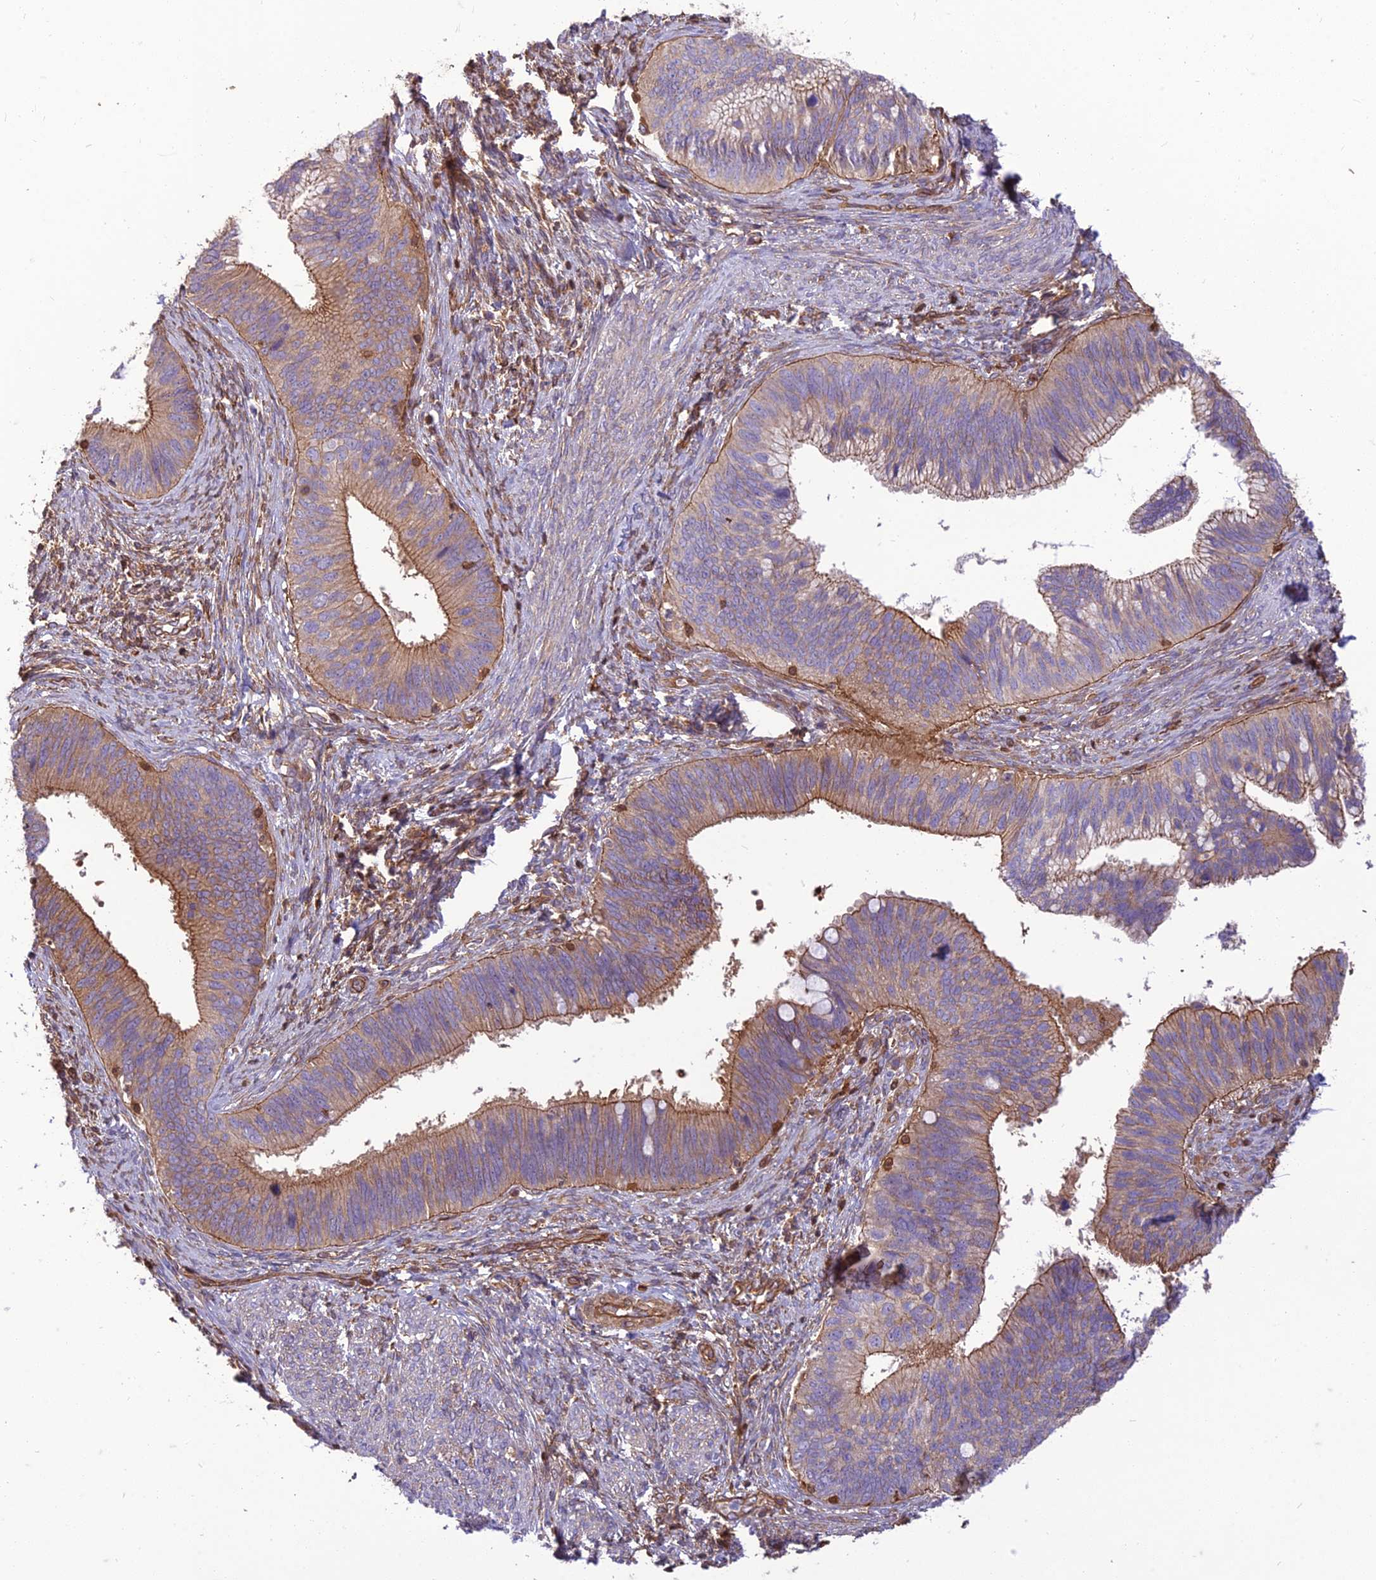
{"staining": {"intensity": "moderate", "quantity": "25%-75%", "location": "cytoplasmic/membranous"}, "tissue": "cervical cancer", "cell_type": "Tumor cells", "image_type": "cancer", "snomed": [{"axis": "morphology", "description": "Adenocarcinoma, NOS"}, {"axis": "topography", "description": "Cervix"}], "caption": "Tumor cells display medium levels of moderate cytoplasmic/membranous expression in approximately 25%-75% of cells in cervical cancer (adenocarcinoma).", "gene": "HPSE2", "patient": {"sex": "female", "age": 42}}